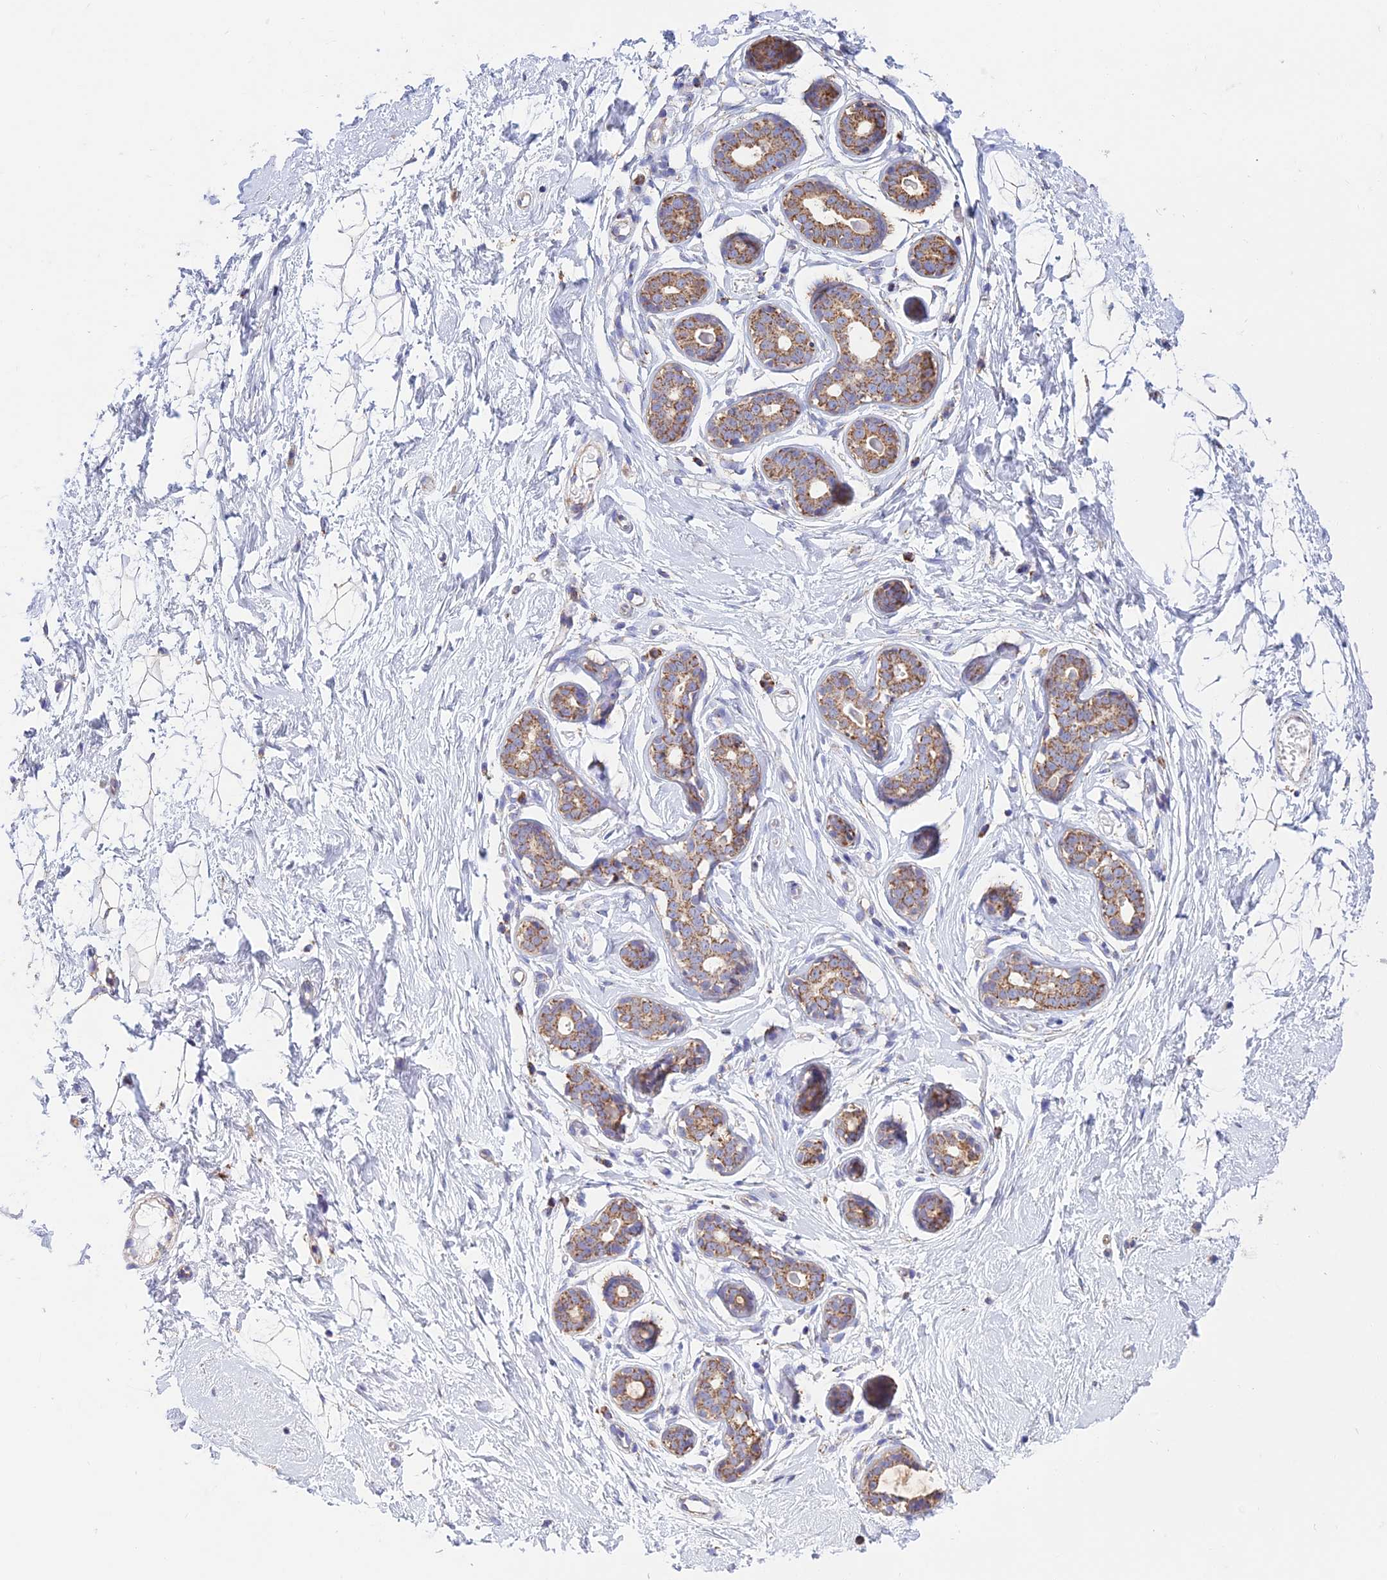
{"staining": {"intensity": "negative", "quantity": "none", "location": "none"}, "tissue": "breast", "cell_type": "Adipocytes", "image_type": "normal", "snomed": [{"axis": "morphology", "description": "Normal tissue, NOS"}, {"axis": "topography", "description": "Breast"}], "caption": "DAB (3,3'-diaminobenzidine) immunohistochemical staining of normal breast exhibits no significant positivity in adipocytes. (Immunohistochemistry, brightfield microscopy, high magnification).", "gene": "OR2W3", "patient": {"sex": "female", "age": 23}}